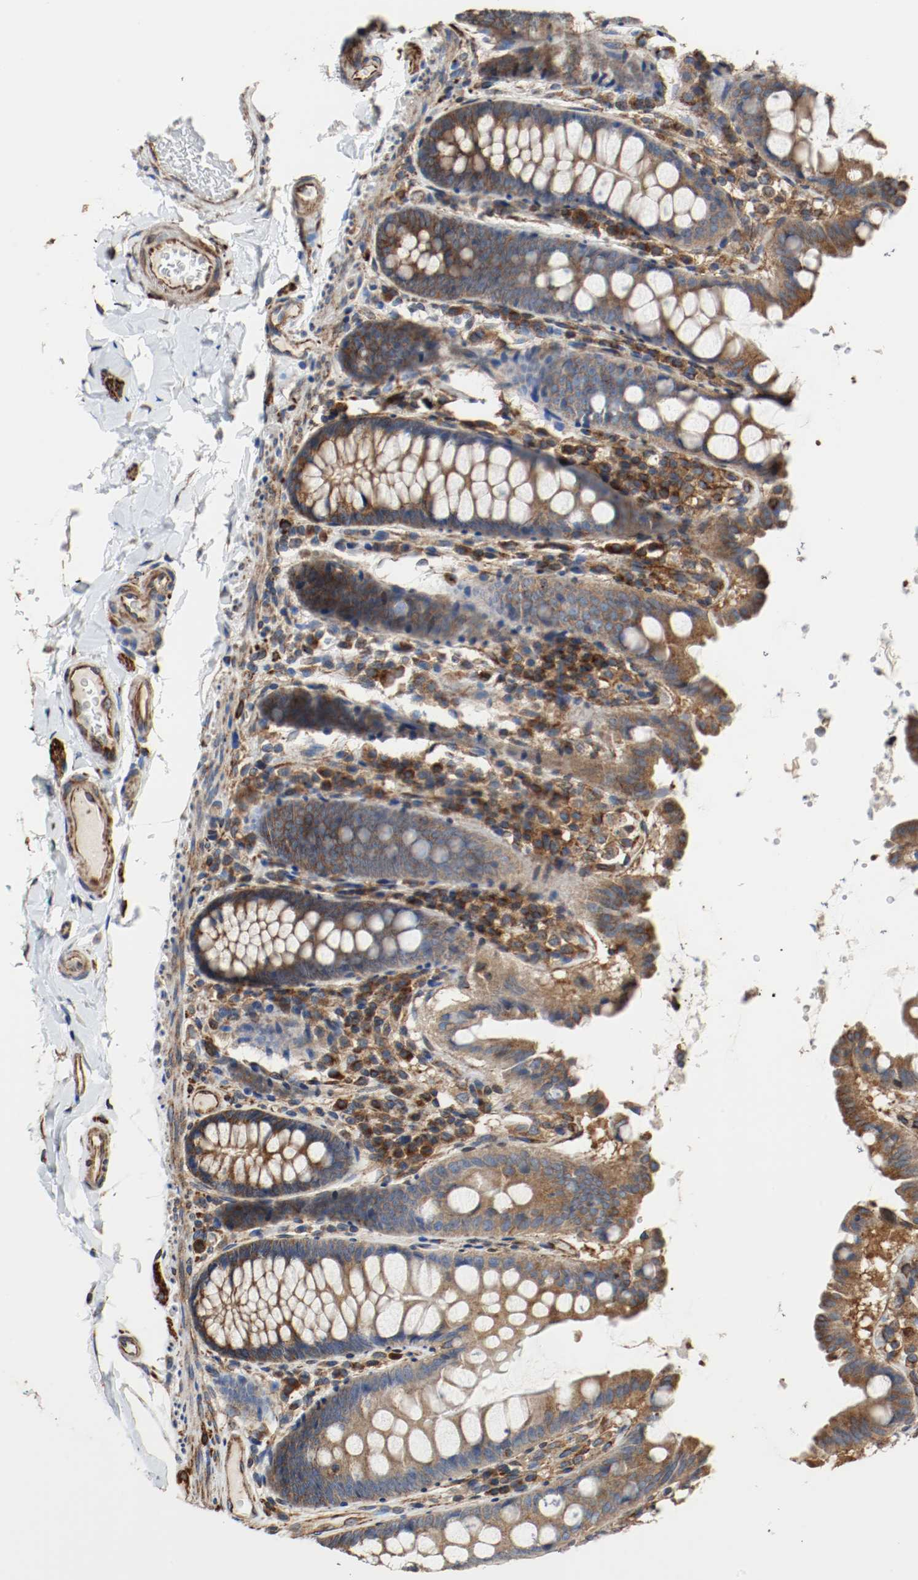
{"staining": {"intensity": "moderate", "quantity": ">75%", "location": "cytoplasmic/membranous"}, "tissue": "colon", "cell_type": "Endothelial cells", "image_type": "normal", "snomed": [{"axis": "morphology", "description": "Normal tissue, NOS"}, {"axis": "topography", "description": "Colon"}], "caption": "This photomicrograph shows immunohistochemistry staining of benign human colon, with medium moderate cytoplasmic/membranous expression in about >75% of endothelial cells.", "gene": "TUBA3D", "patient": {"sex": "female", "age": 61}}